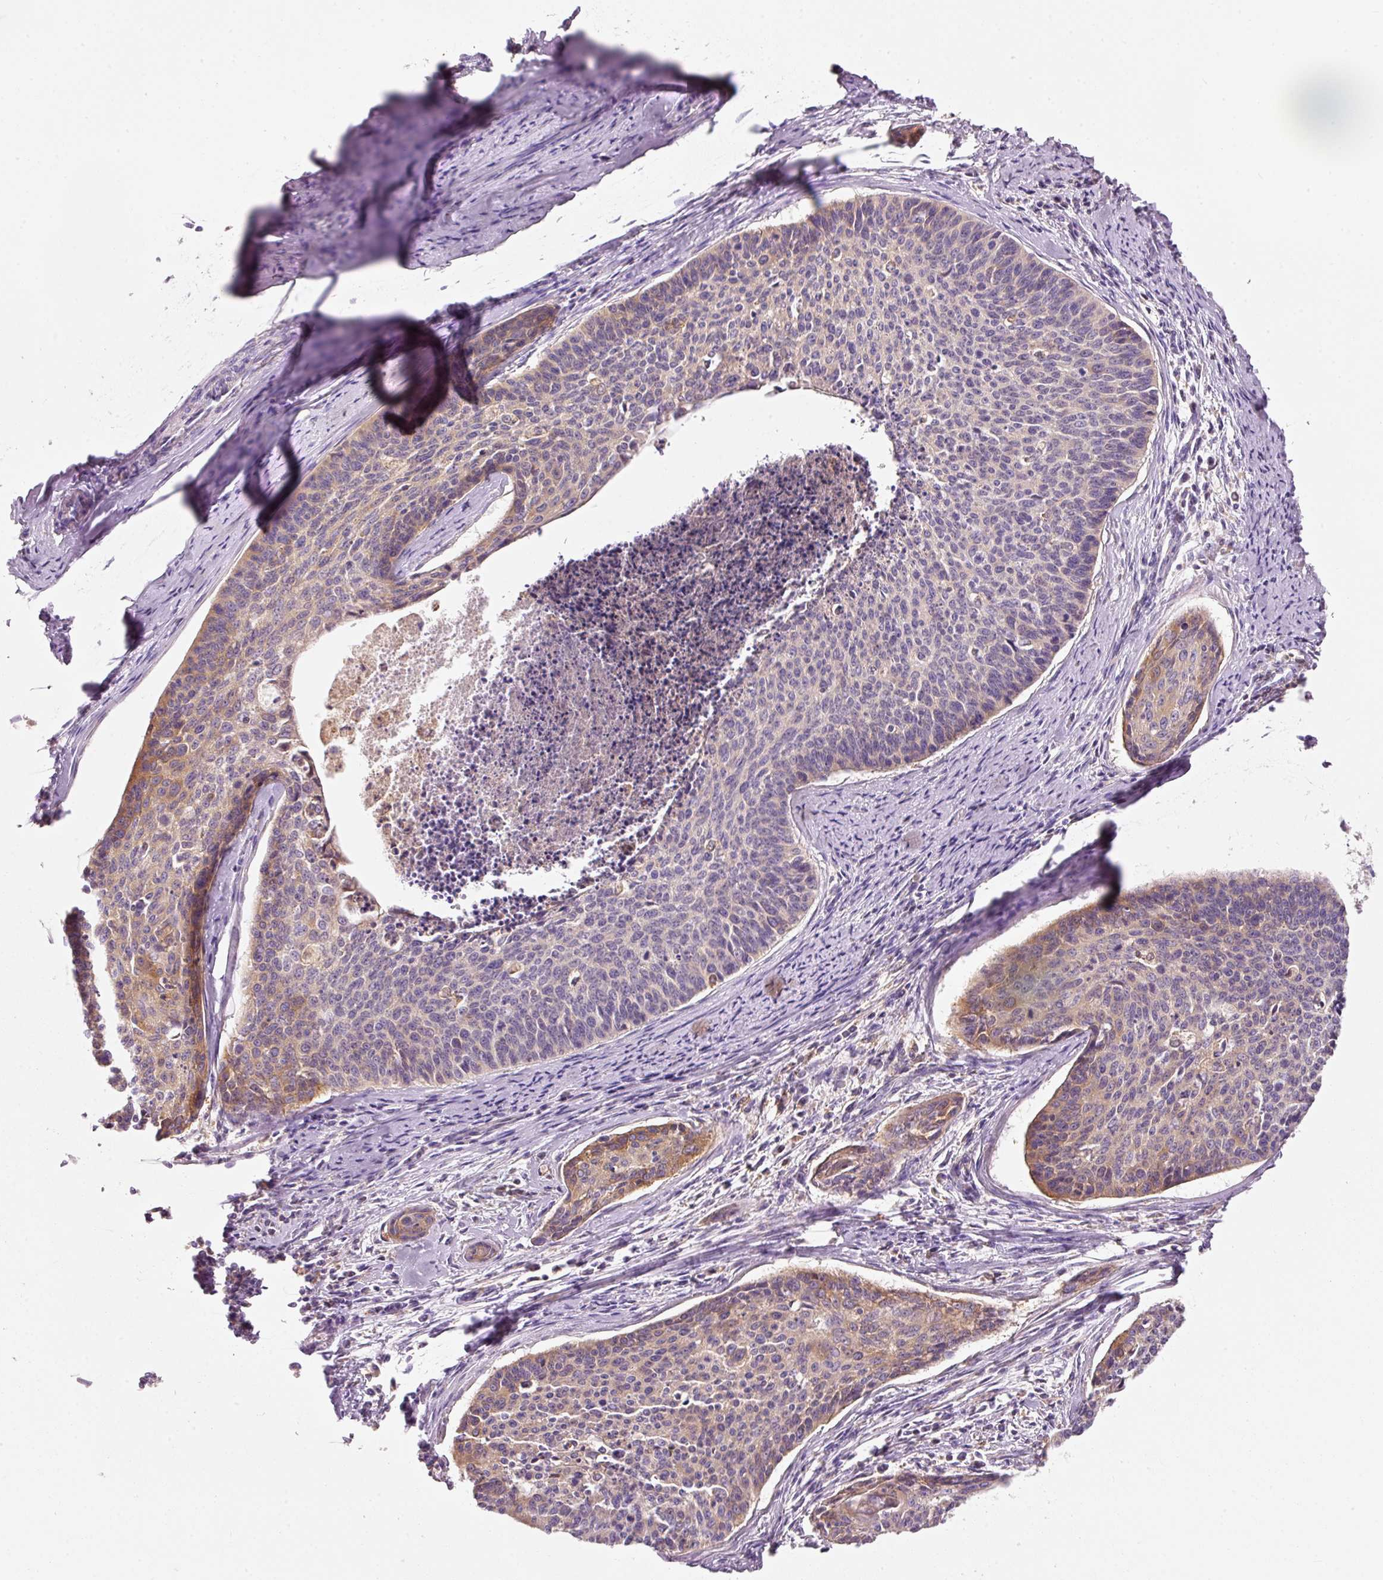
{"staining": {"intensity": "moderate", "quantity": "25%-75%", "location": "cytoplasmic/membranous"}, "tissue": "cervical cancer", "cell_type": "Tumor cells", "image_type": "cancer", "snomed": [{"axis": "morphology", "description": "Squamous cell carcinoma, NOS"}, {"axis": "topography", "description": "Cervix"}], "caption": "The photomicrograph displays a brown stain indicating the presence of a protein in the cytoplasmic/membranous of tumor cells in cervical cancer (squamous cell carcinoma). The protein is stained brown, and the nuclei are stained in blue (DAB (3,3'-diaminobenzidine) IHC with brightfield microscopy, high magnification).", "gene": "IQGAP2", "patient": {"sex": "female", "age": 55}}